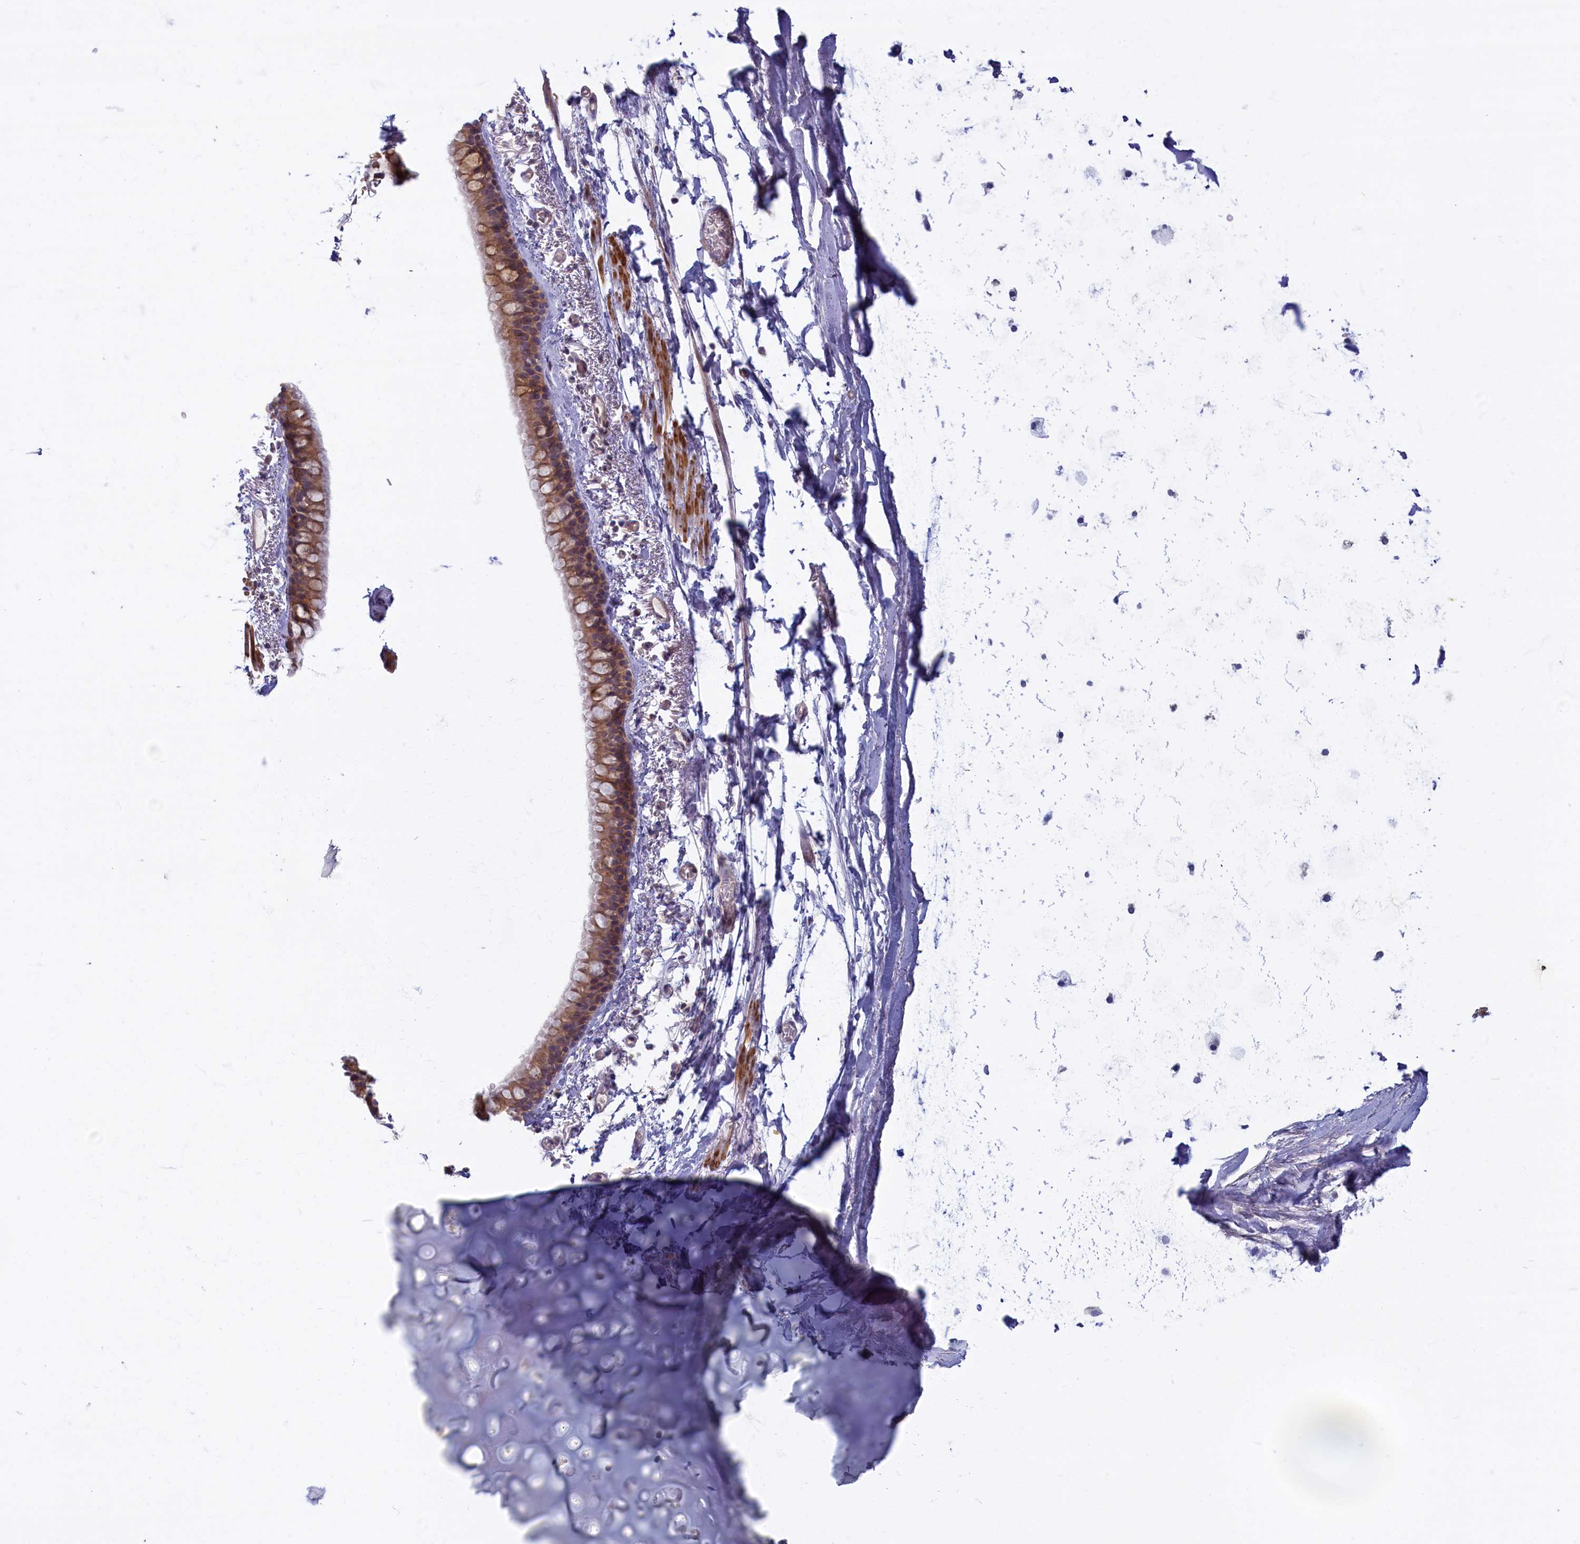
{"staining": {"intensity": "moderate", "quantity": ">75%", "location": "cytoplasmic/membranous"}, "tissue": "bronchus", "cell_type": "Respiratory epithelial cells", "image_type": "normal", "snomed": [{"axis": "morphology", "description": "Normal tissue, NOS"}, {"axis": "topography", "description": "Cartilage tissue"}], "caption": "Moderate cytoplasmic/membranous protein positivity is identified in approximately >75% of respiratory epithelial cells in bronchus. Using DAB (brown) and hematoxylin (blue) stains, captured at high magnification using brightfield microscopy.", "gene": "TRPM4", "patient": {"sex": "male", "age": 63}}